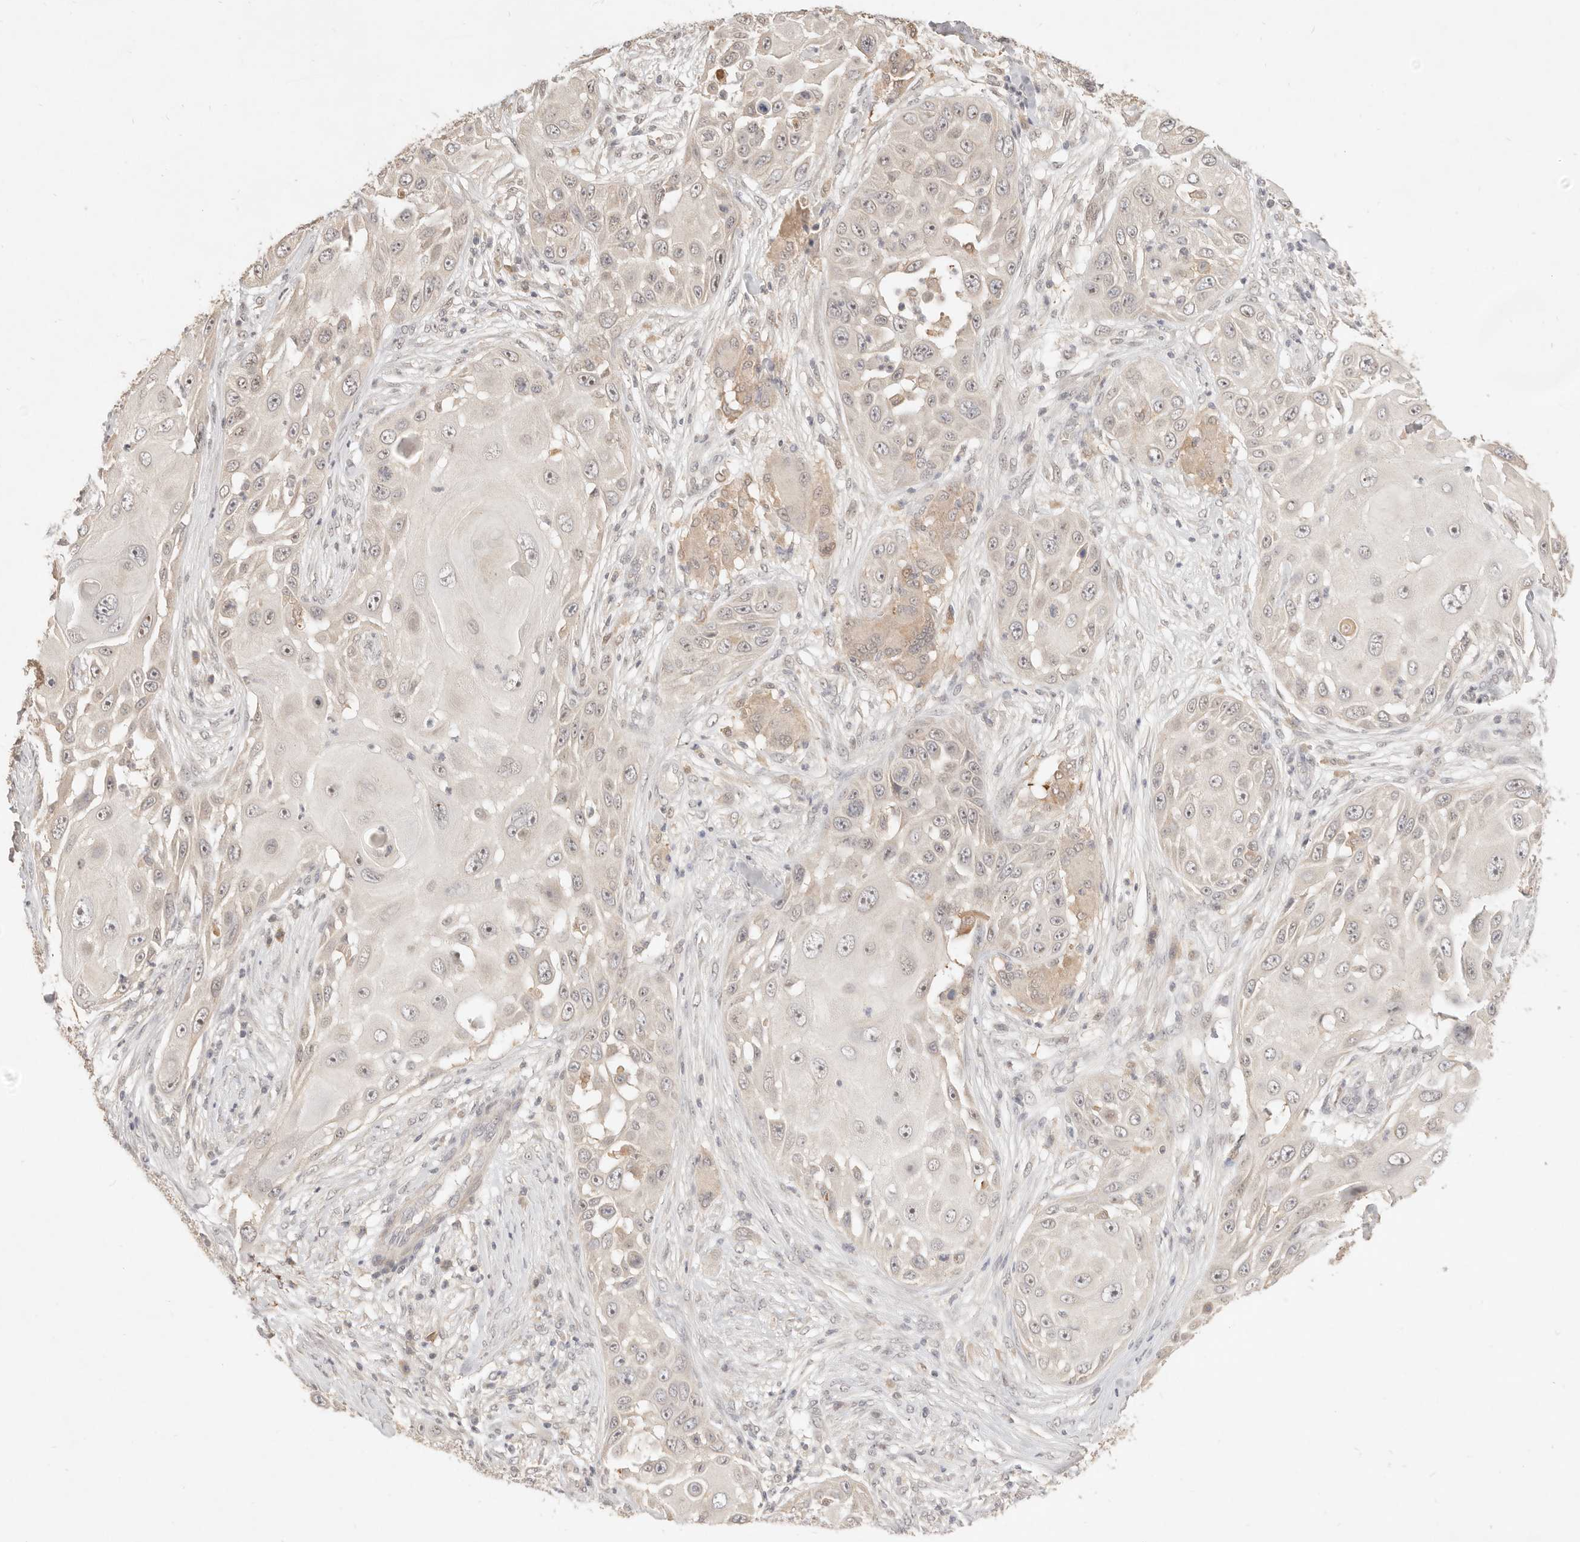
{"staining": {"intensity": "weak", "quantity": ">75%", "location": "nuclear"}, "tissue": "skin cancer", "cell_type": "Tumor cells", "image_type": "cancer", "snomed": [{"axis": "morphology", "description": "Squamous cell carcinoma, NOS"}, {"axis": "topography", "description": "Skin"}], "caption": "Immunohistochemistry histopathology image of human skin squamous cell carcinoma stained for a protein (brown), which exhibits low levels of weak nuclear expression in approximately >75% of tumor cells.", "gene": "MEP1A", "patient": {"sex": "female", "age": 44}}